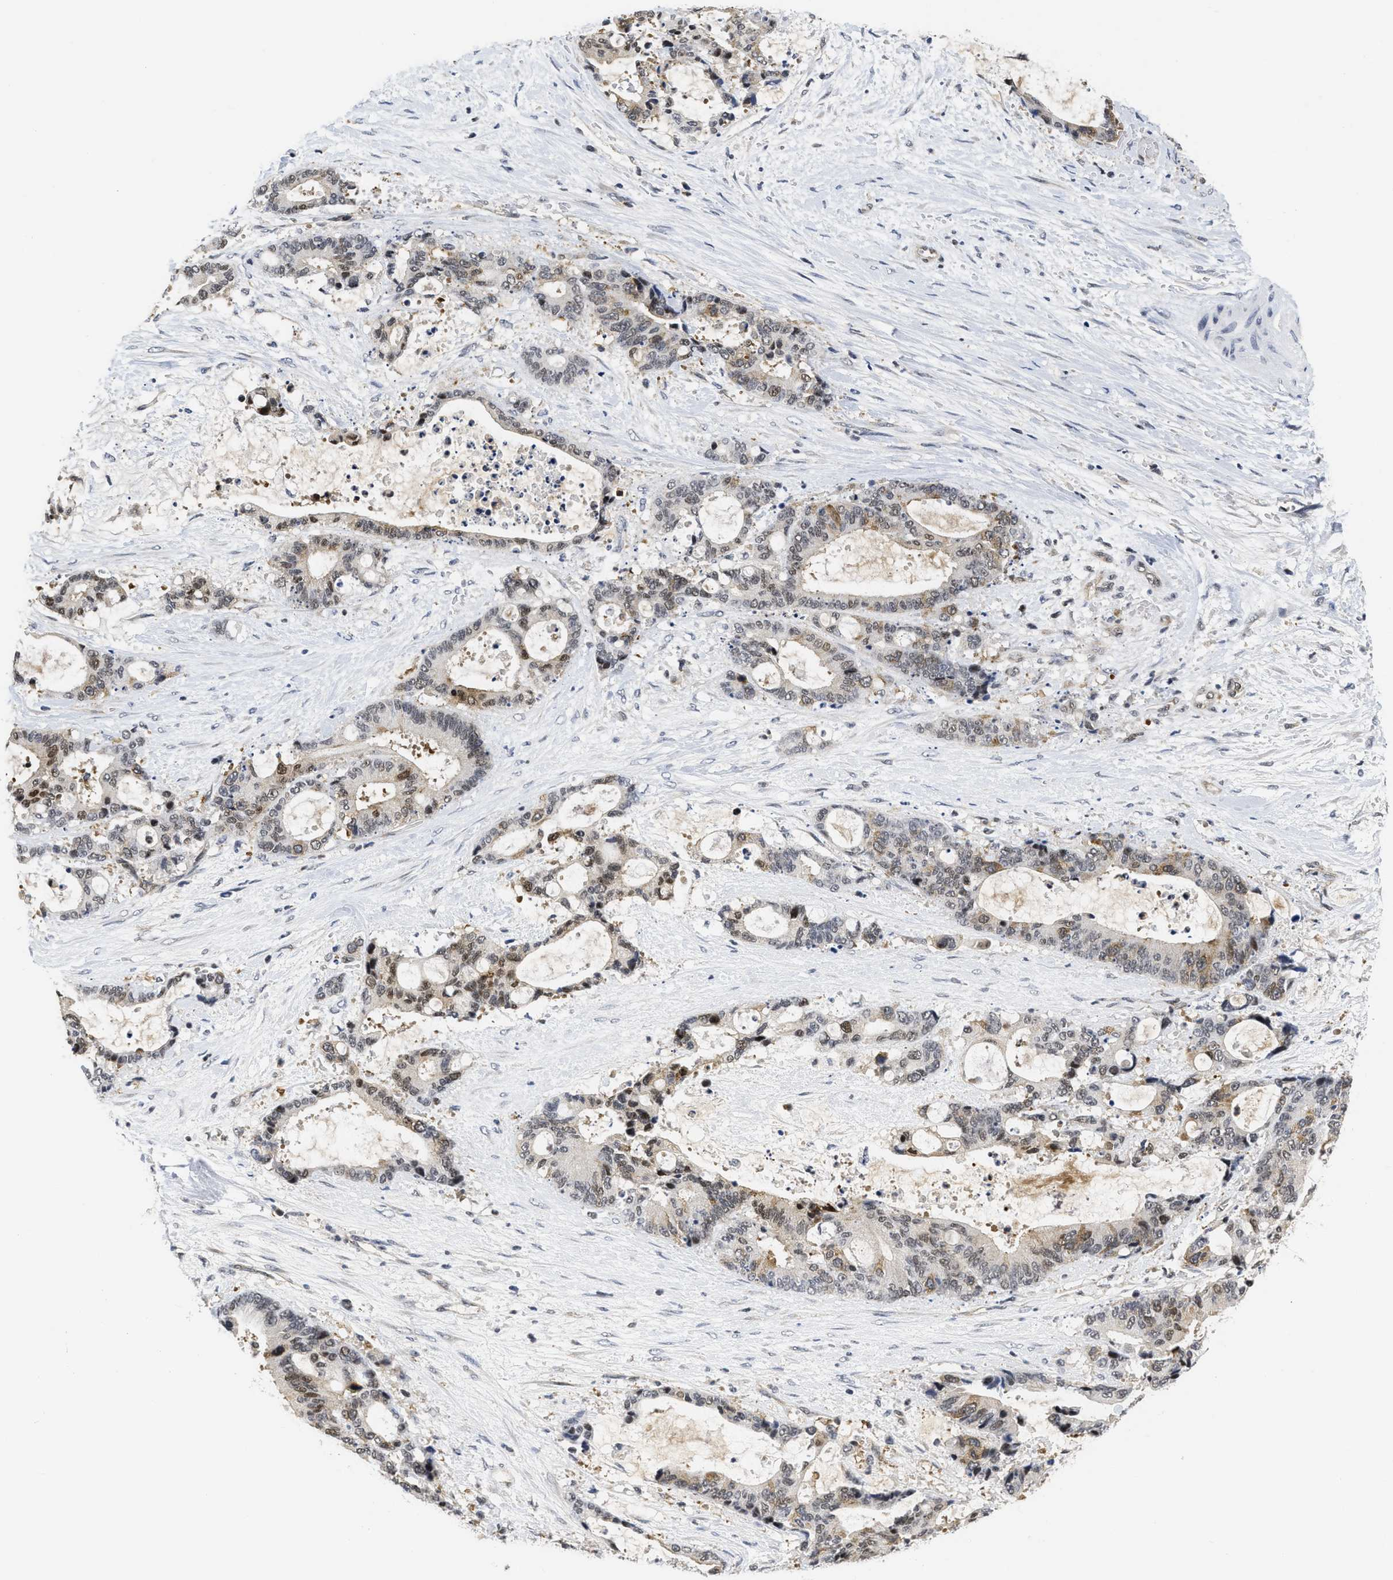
{"staining": {"intensity": "moderate", "quantity": "<25%", "location": "nuclear"}, "tissue": "liver cancer", "cell_type": "Tumor cells", "image_type": "cancer", "snomed": [{"axis": "morphology", "description": "Normal tissue, NOS"}, {"axis": "morphology", "description": "Cholangiocarcinoma"}, {"axis": "topography", "description": "Liver"}, {"axis": "topography", "description": "Peripheral nerve tissue"}], "caption": "Approximately <25% of tumor cells in human liver cancer display moderate nuclear protein positivity as visualized by brown immunohistochemical staining.", "gene": "HIF1A", "patient": {"sex": "female", "age": 73}}